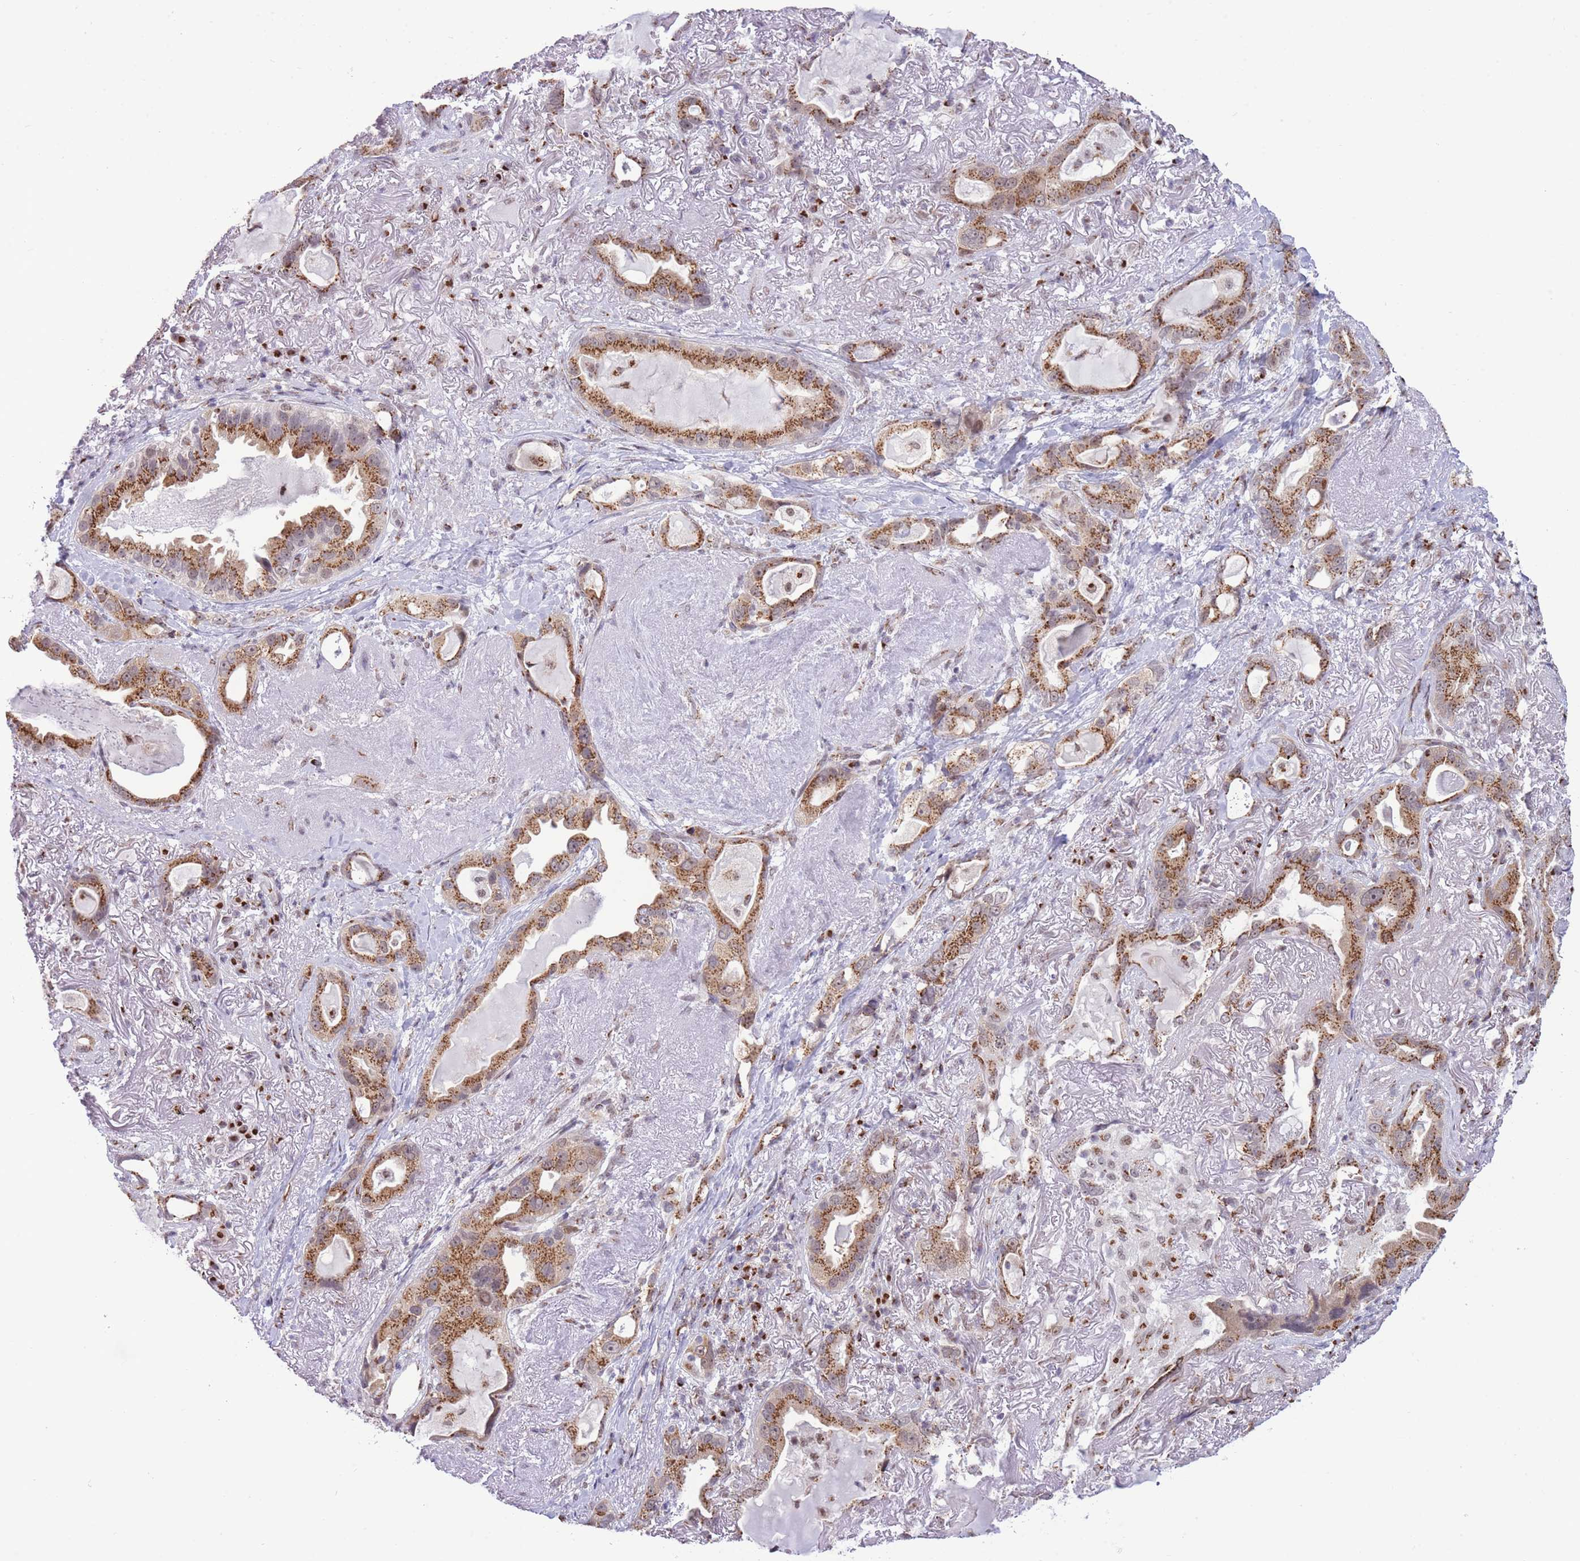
{"staining": {"intensity": "moderate", "quantity": ">75%", "location": "cytoplasmic/membranous,nuclear"}, "tissue": "lung cancer", "cell_type": "Tumor cells", "image_type": "cancer", "snomed": [{"axis": "morphology", "description": "Adenocarcinoma, NOS"}, {"axis": "topography", "description": "Lung"}], "caption": "Immunohistochemistry of adenocarcinoma (lung) demonstrates medium levels of moderate cytoplasmic/membranous and nuclear positivity in approximately >75% of tumor cells.", "gene": "INO80C", "patient": {"sex": "female", "age": 69}}